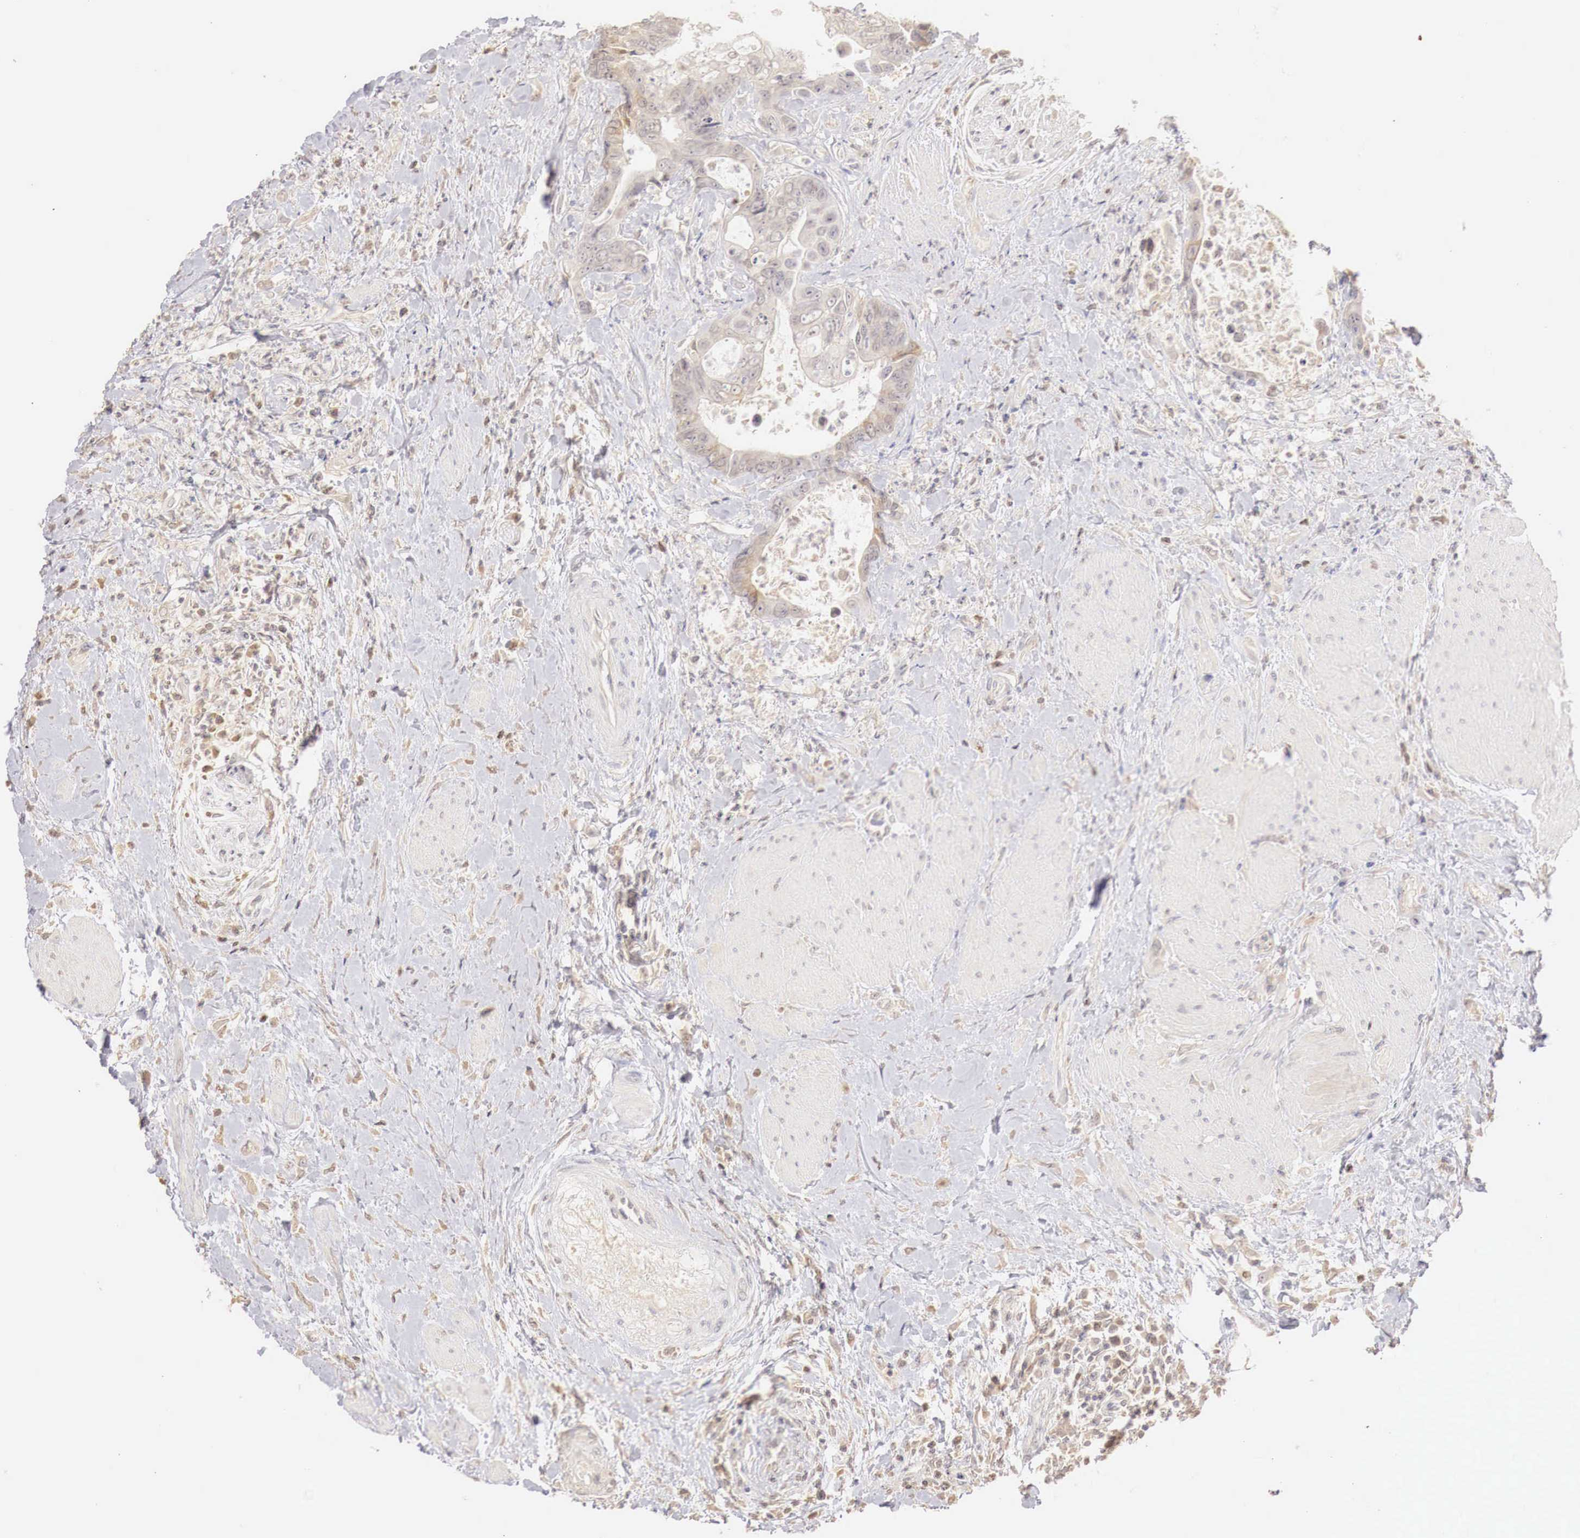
{"staining": {"intensity": "weak", "quantity": "25%-75%", "location": "cytoplasmic/membranous"}, "tissue": "colorectal cancer", "cell_type": "Tumor cells", "image_type": "cancer", "snomed": [{"axis": "morphology", "description": "Adenocarcinoma, NOS"}, {"axis": "topography", "description": "Rectum"}], "caption": "Immunohistochemical staining of colorectal cancer displays weak cytoplasmic/membranous protein staining in approximately 25%-75% of tumor cells.", "gene": "GATA1", "patient": {"sex": "female", "age": 65}}